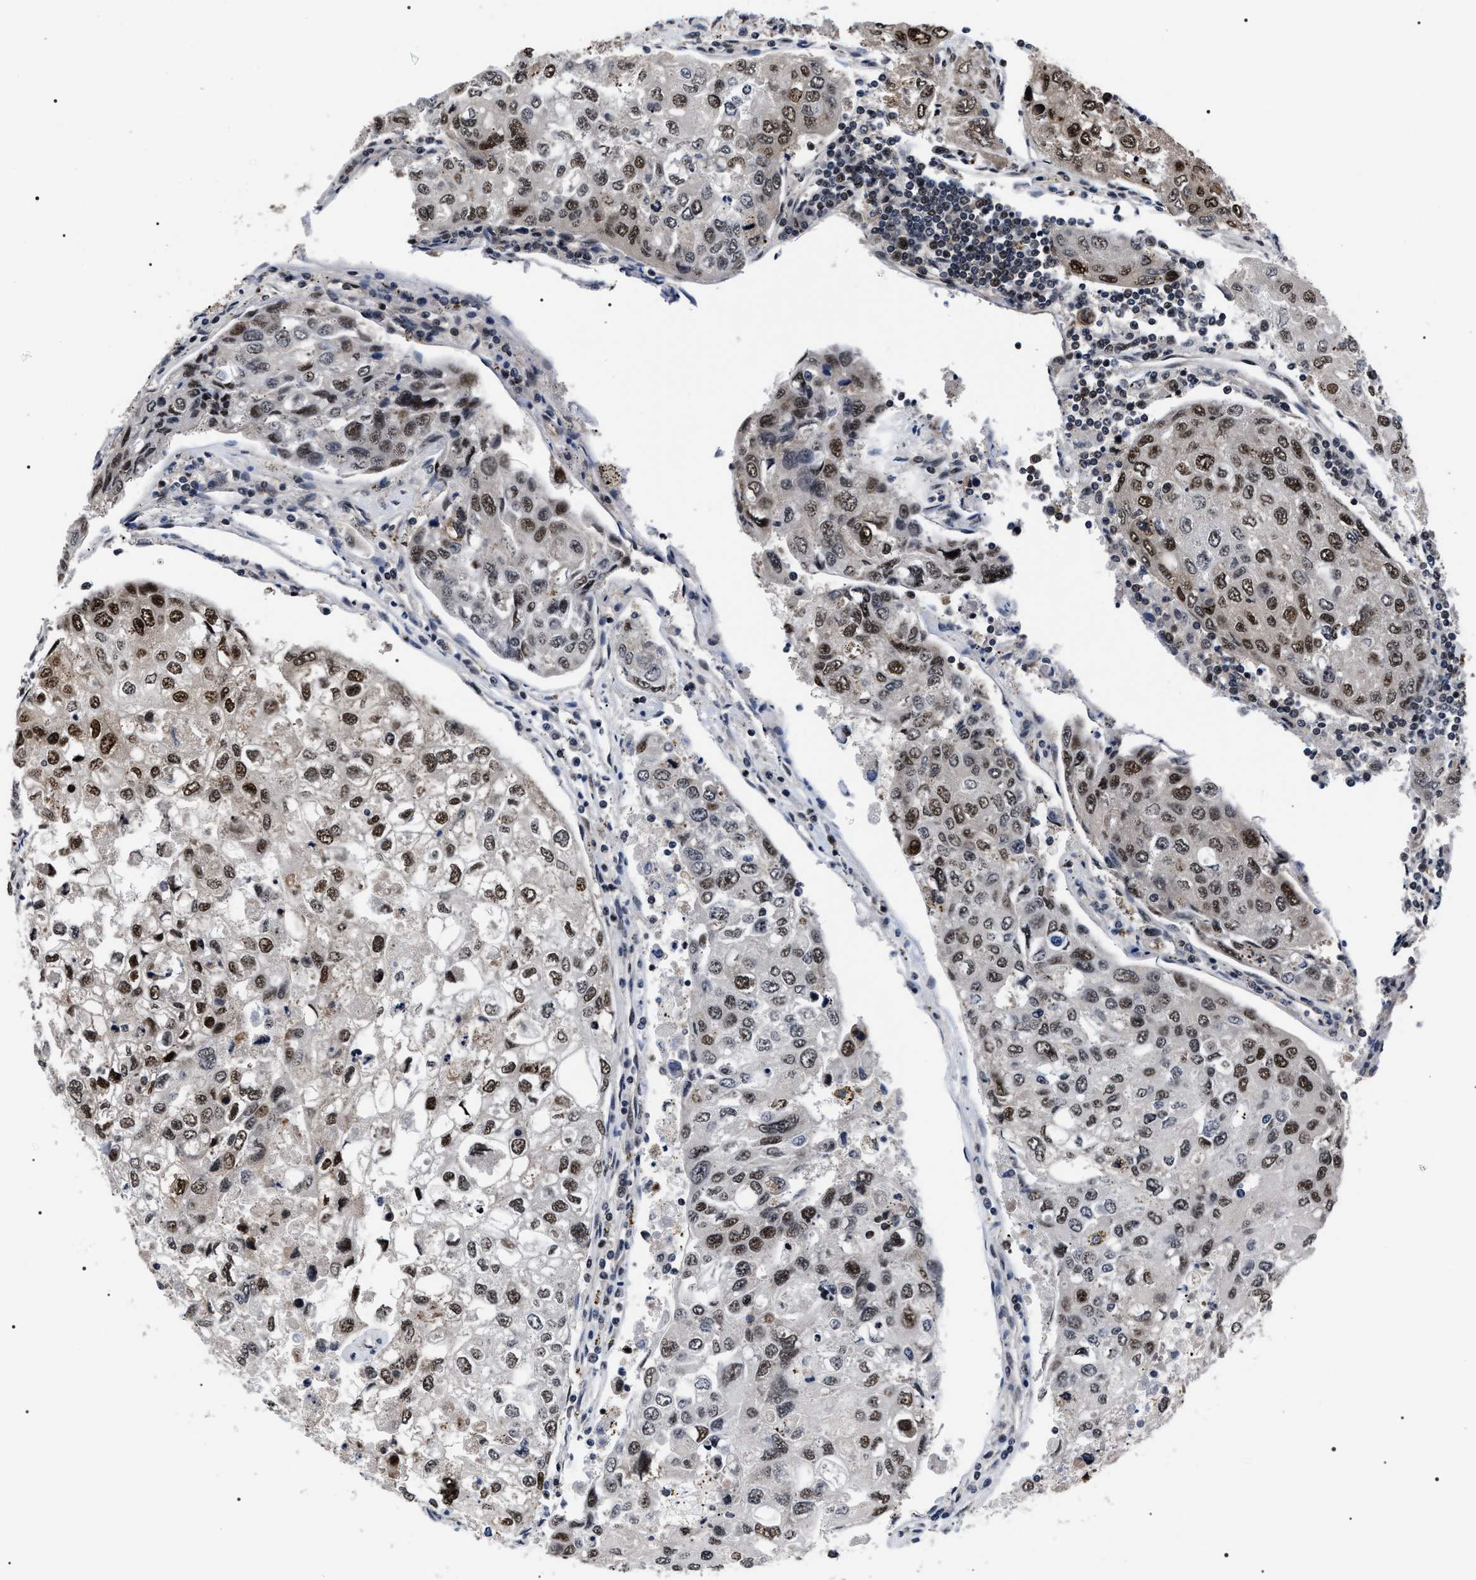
{"staining": {"intensity": "strong", "quantity": ">75%", "location": "nuclear"}, "tissue": "urothelial cancer", "cell_type": "Tumor cells", "image_type": "cancer", "snomed": [{"axis": "morphology", "description": "Urothelial carcinoma, High grade"}, {"axis": "topography", "description": "Lymph node"}, {"axis": "topography", "description": "Urinary bladder"}], "caption": "A brown stain labels strong nuclear positivity of a protein in high-grade urothelial carcinoma tumor cells.", "gene": "CSNK2A1", "patient": {"sex": "male", "age": 51}}